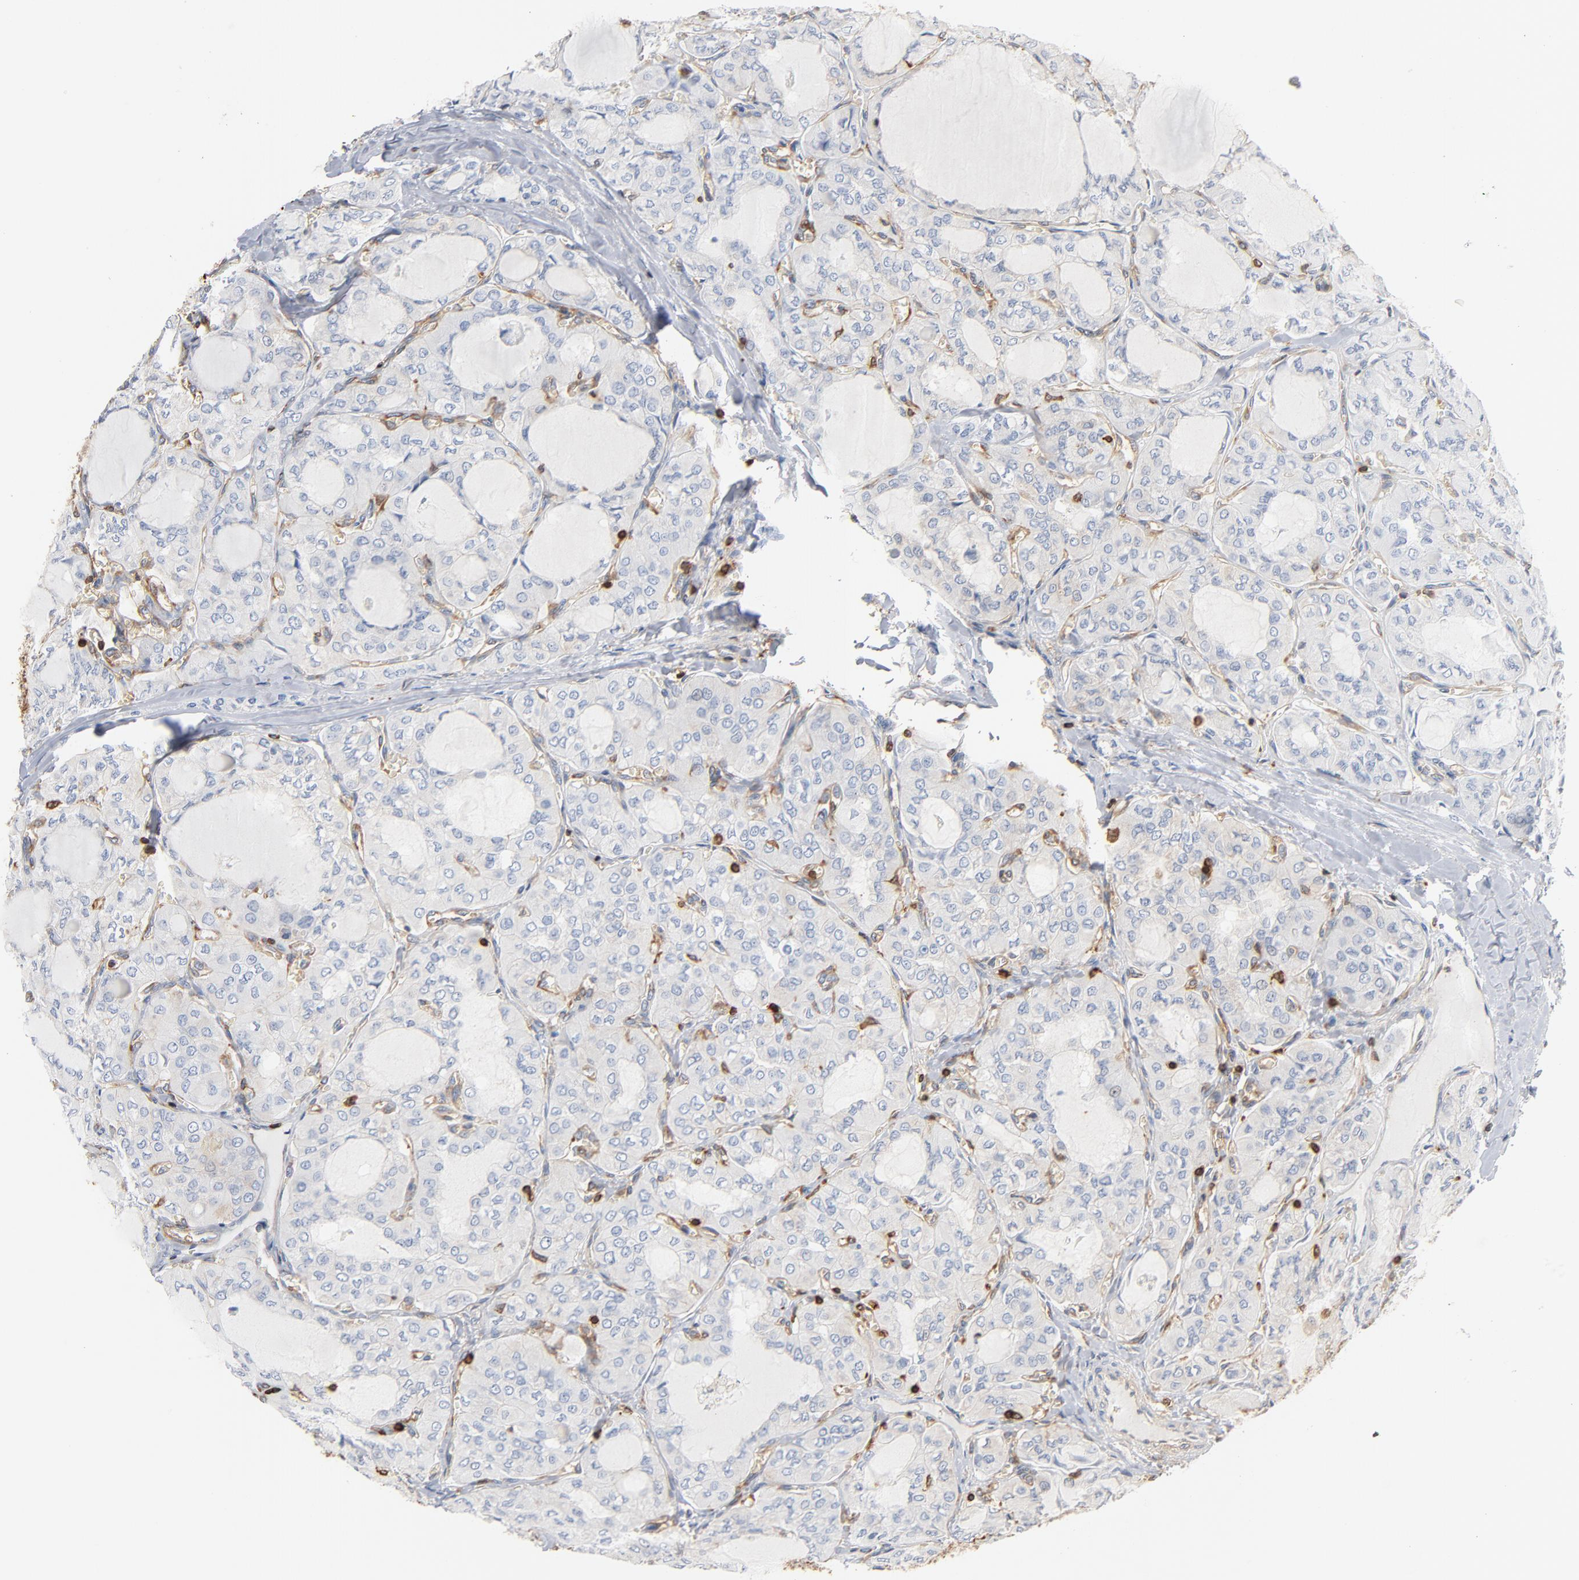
{"staining": {"intensity": "negative", "quantity": "none", "location": "none"}, "tissue": "thyroid cancer", "cell_type": "Tumor cells", "image_type": "cancer", "snomed": [{"axis": "morphology", "description": "Papillary adenocarcinoma, NOS"}, {"axis": "topography", "description": "Thyroid gland"}], "caption": "Photomicrograph shows no protein staining in tumor cells of thyroid cancer (papillary adenocarcinoma) tissue.", "gene": "SH3KBP1", "patient": {"sex": "male", "age": 20}}